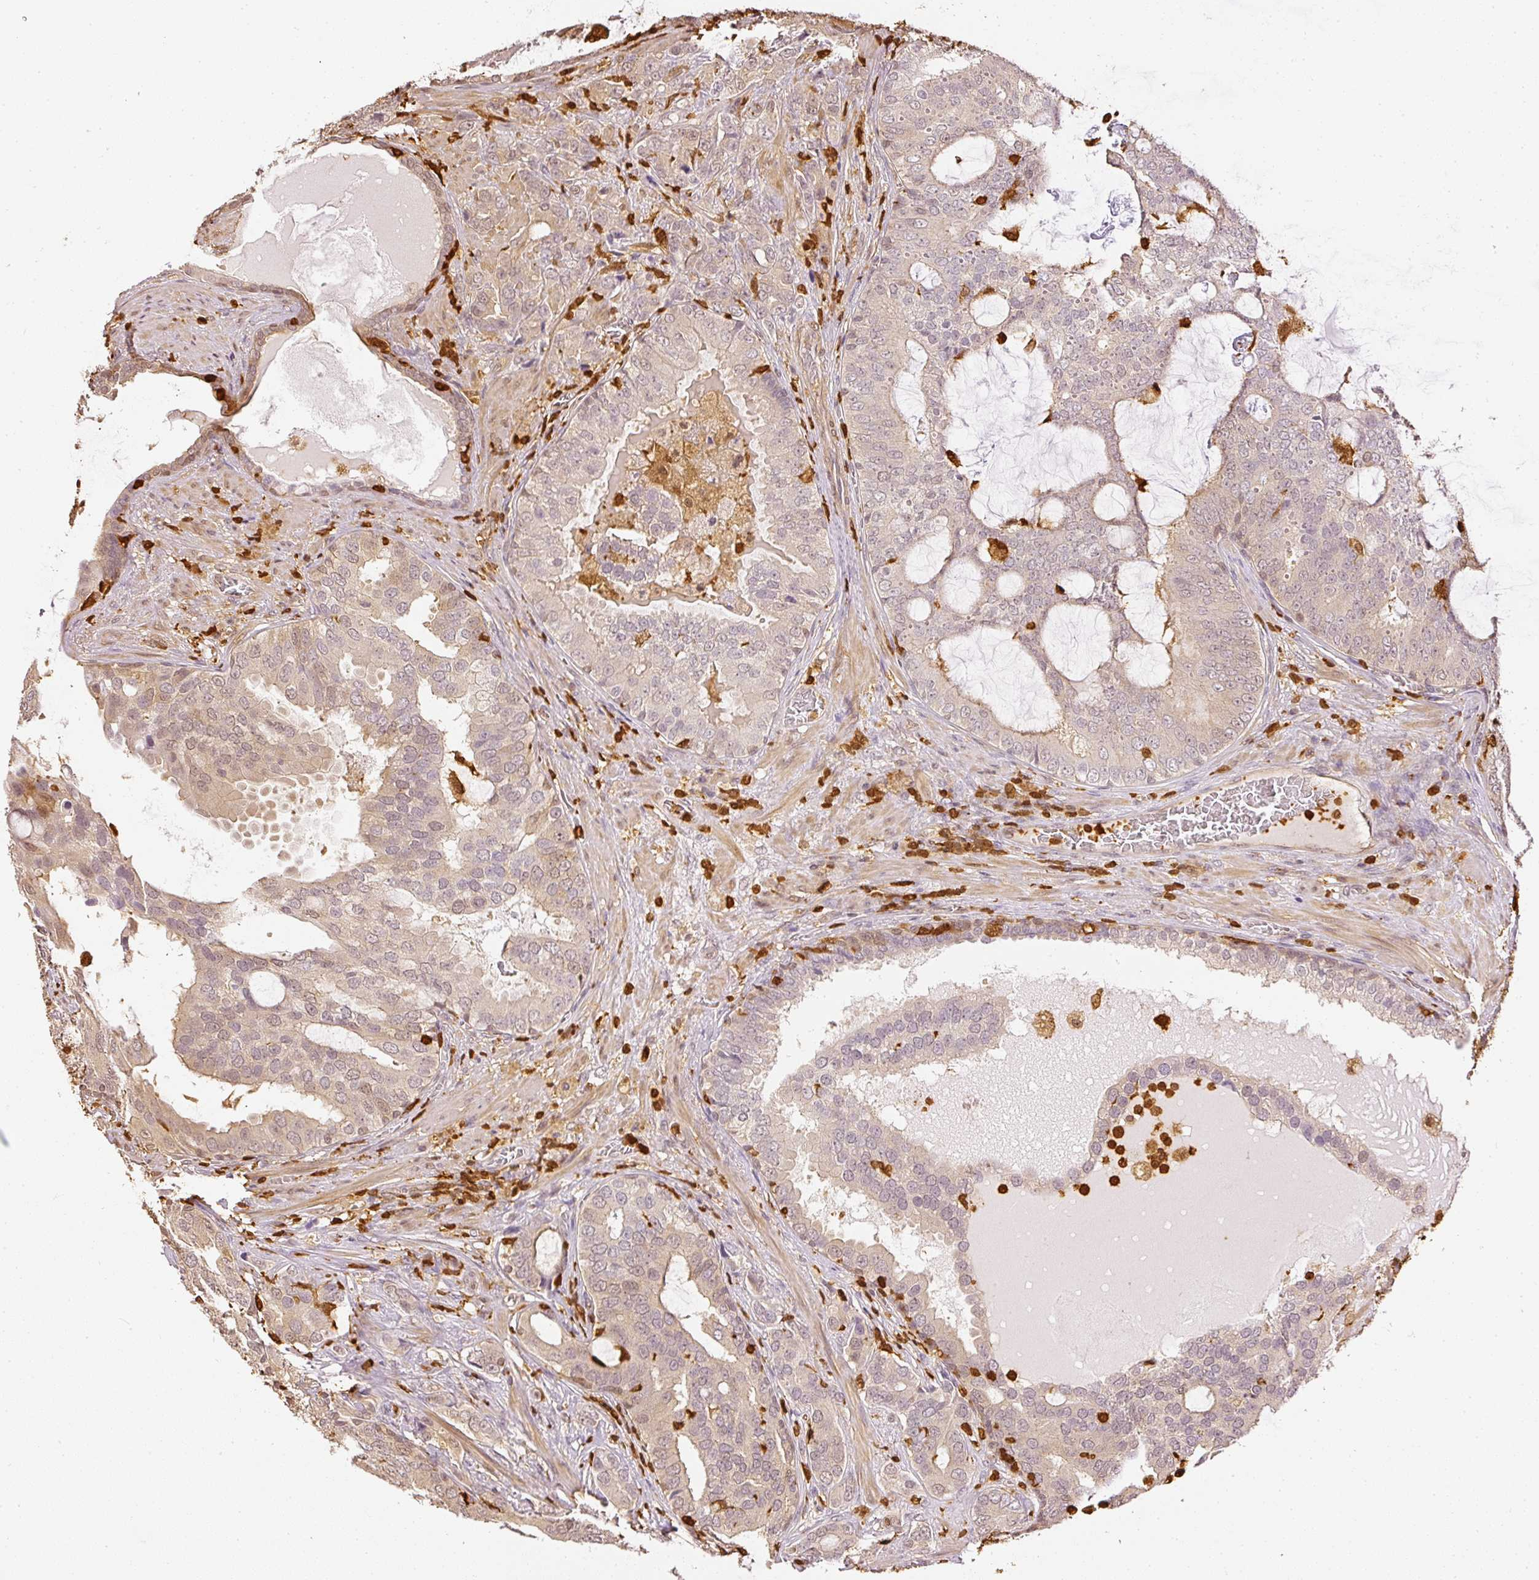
{"staining": {"intensity": "weak", "quantity": "25%-75%", "location": "cytoplasmic/membranous,nuclear"}, "tissue": "prostate cancer", "cell_type": "Tumor cells", "image_type": "cancer", "snomed": [{"axis": "morphology", "description": "Adenocarcinoma, High grade"}, {"axis": "topography", "description": "Prostate"}], "caption": "Immunohistochemical staining of human prostate cancer (adenocarcinoma (high-grade)) exhibits low levels of weak cytoplasmic/membranous and nuclear protein expression in about 25%-75% of tumor cells.", "gene": "PFN1", "patient": {"sex": "male", "age": 55}}